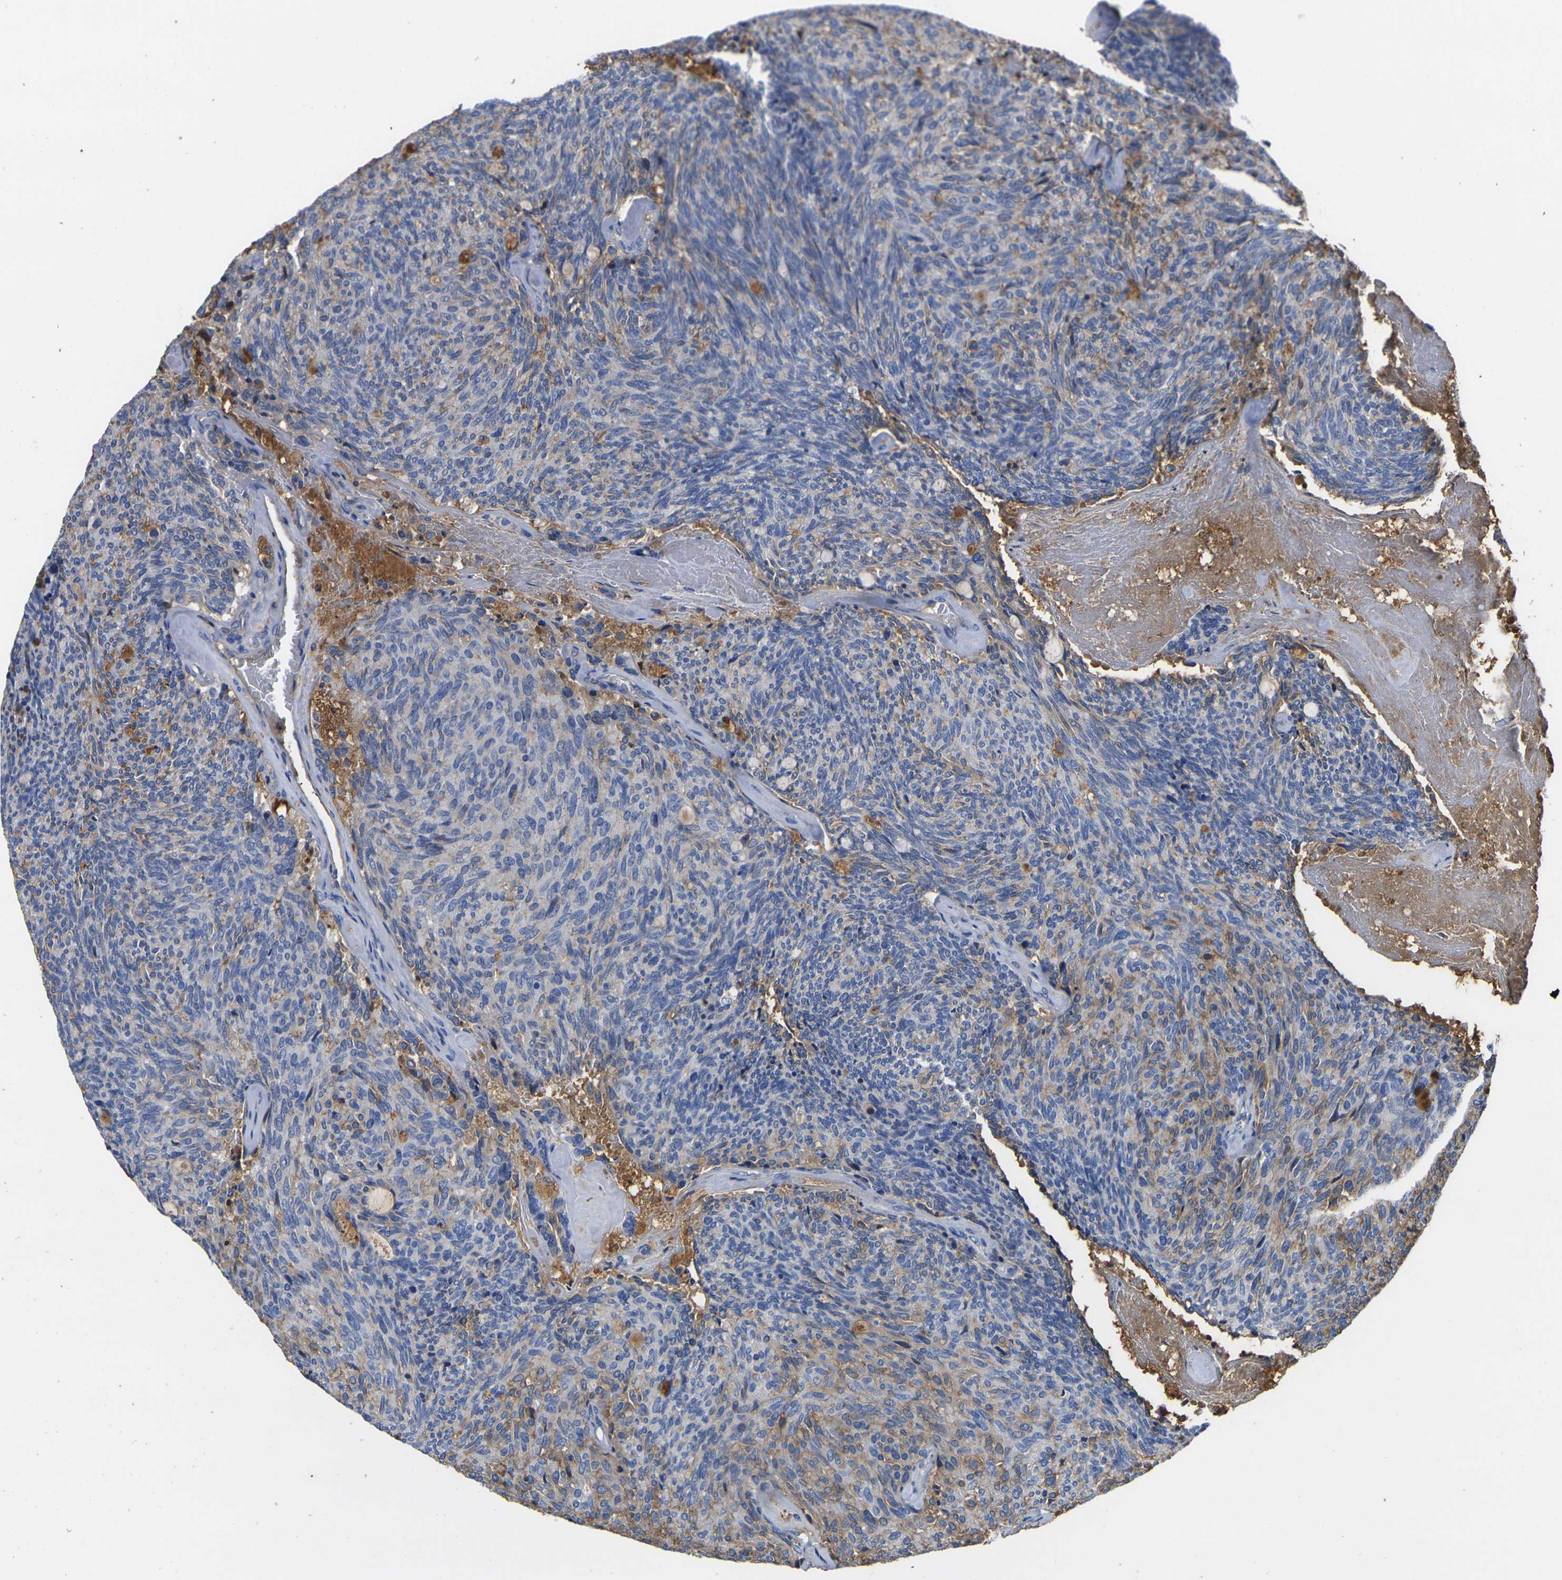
{"staining": {"intensity": "moderate", "quantity": "25%-75%", "location": "cytoplasmic/membranous"}, "tissue": "carcinoid", "cell_type": "Tumor cells", "image_type": "cancer", "snomed": [{"axis": "morphology", "description": "Carcinoid, malignant, NOS"}, {"axis": "topography", "description": "Pancreas"}], "caption": "Immunohistochemical staining of human carcinoid displays medium levels of moderate cytoplasmic/membranous protein positivity in approximately 25%-75% of tumor cells.", "gene": "GREM2", "patient": {"sex": "female", "age": 54}}